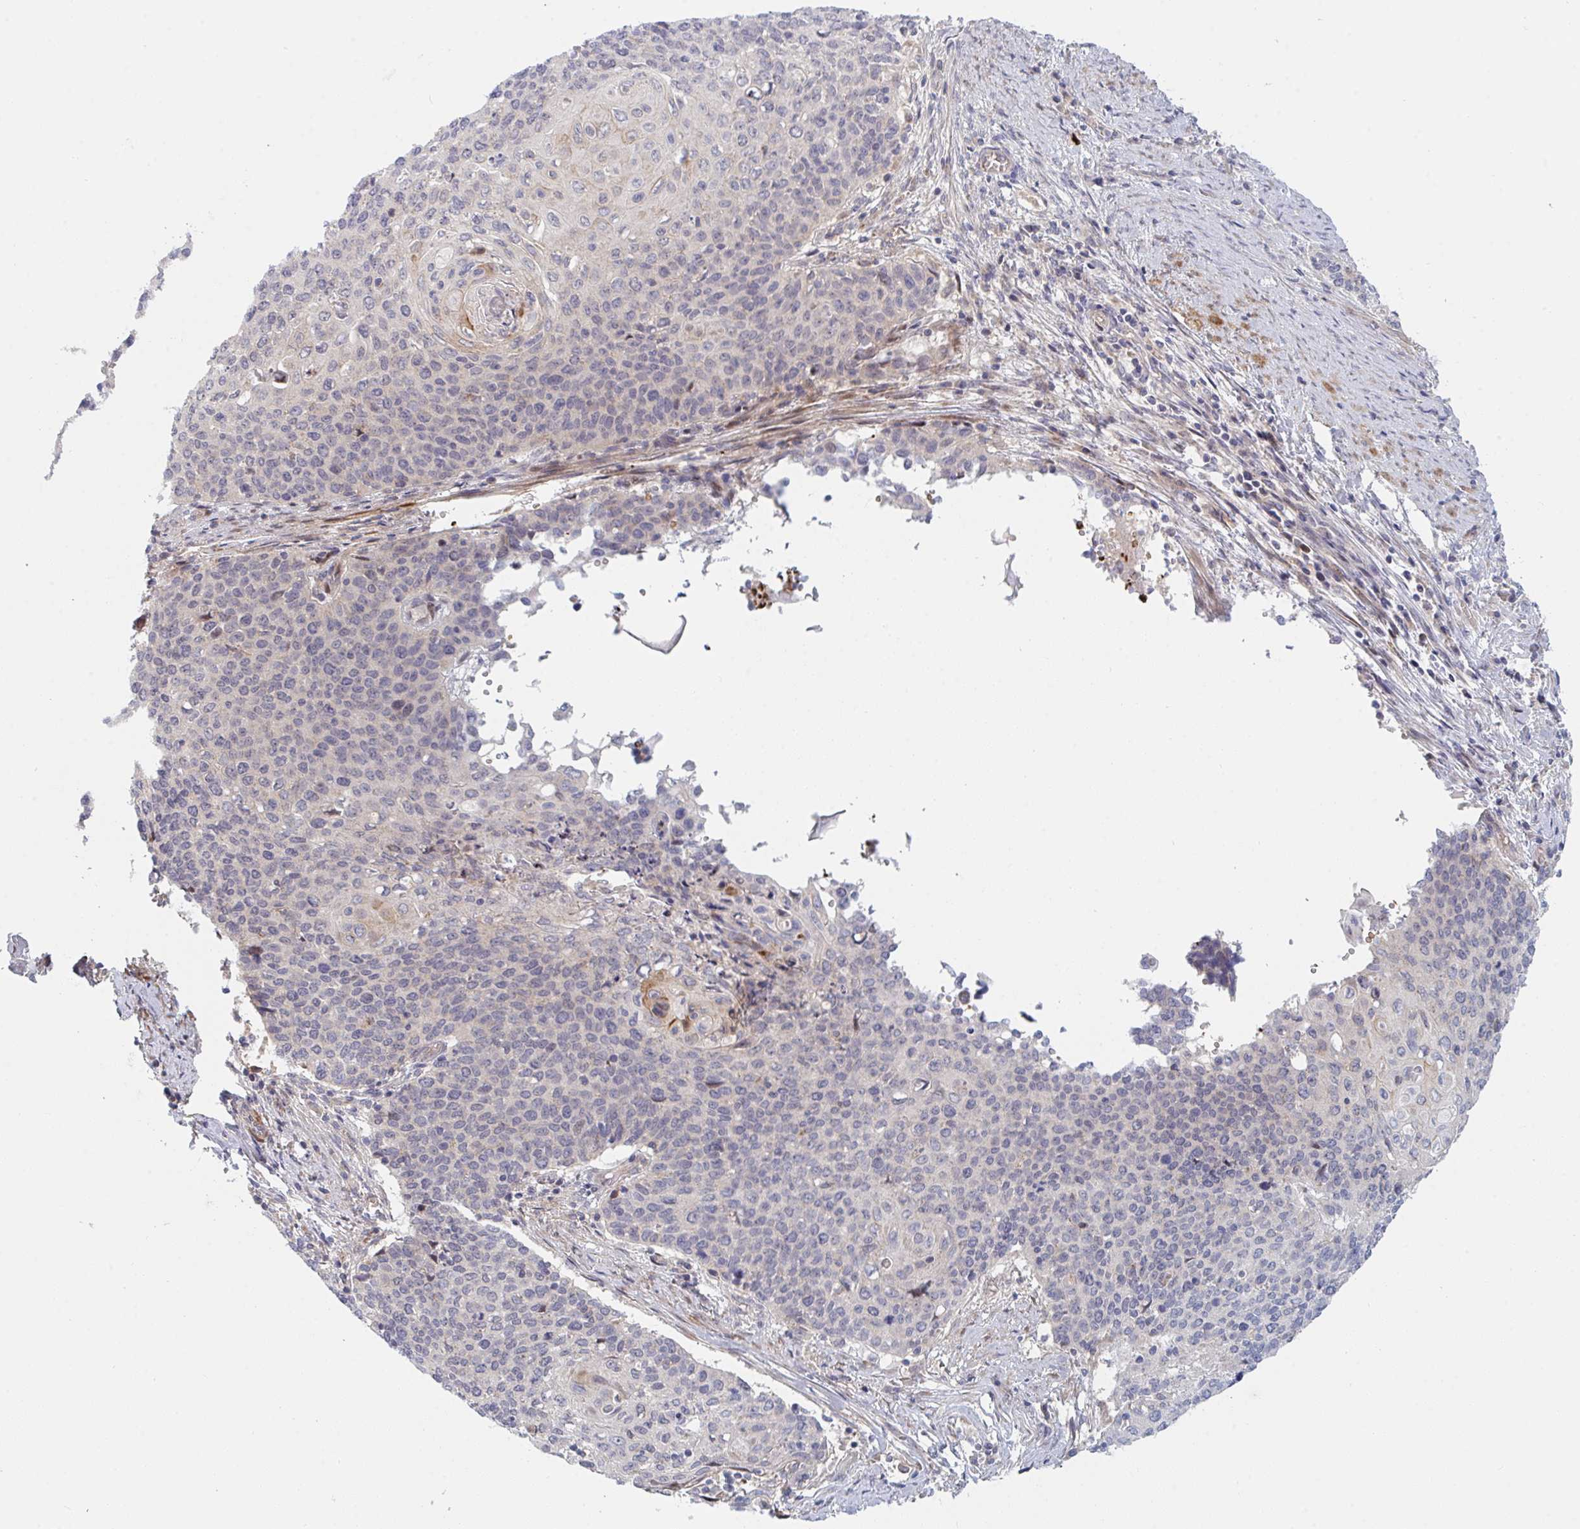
{"staining": {"intensity": "negative", "quantity": "none", "location": "none"}, "tissue": "cervical cancer", "cell_type": "Tumor cells", "image_type": "cancer", "snomed": [{"axis": "morphology", "description": "Squamous cell carcinoma, NOS"}, {"axis": "topography", "description": "Cervix"}], "caption": "This is a histopathology image of IHC staining of squamous cell carcinoma (cervical), which shows no expression in tumor cells.", "gene": "TNFSF4", "patient": {"sex": "female", "age": 39}}